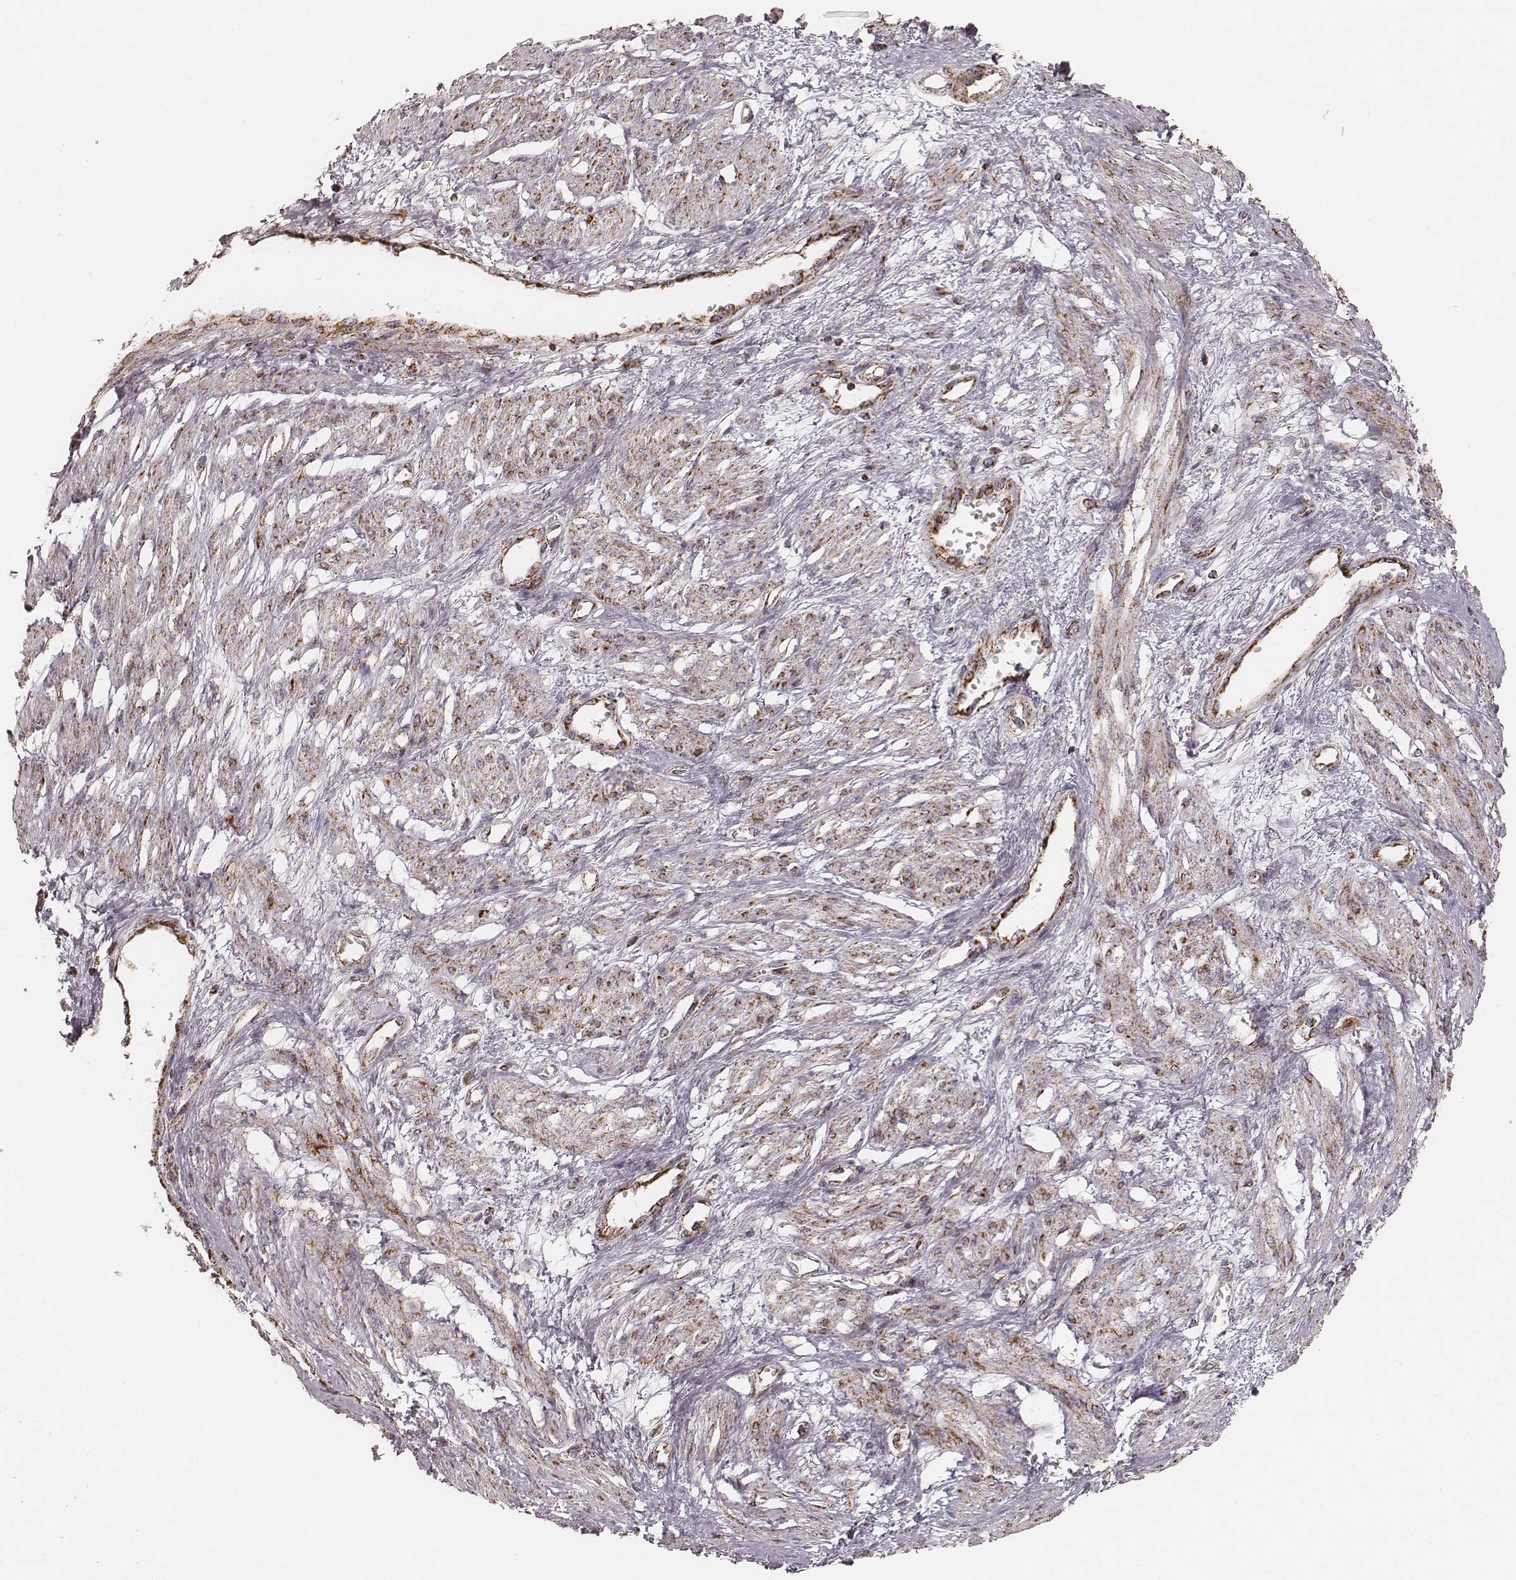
{"staining": {"intensity": "moderate", "quantity": ">75%", "location": "cytoplasmic/membranous"}, "tissue": "smooth muscle", "cell_type": "Smooth muscle cells", "image_type": "normal", "snomed": [{"axis": "morphology", "description": "Normal tissue, NOS"}, {"axis": "topography", "description": "Smooth muscle"}, {"axis": "topography", "description": "Uterus"}], "caption": "Immunohistochemistry of benign smooth muscle reveals medium levels of moderate cytoplasmic/membranous positivity in about >75% of smooth muscle cells. Nuclei are stained in blue.", "gene": "CS", "patient": {"sex": "female", "age": 39}}